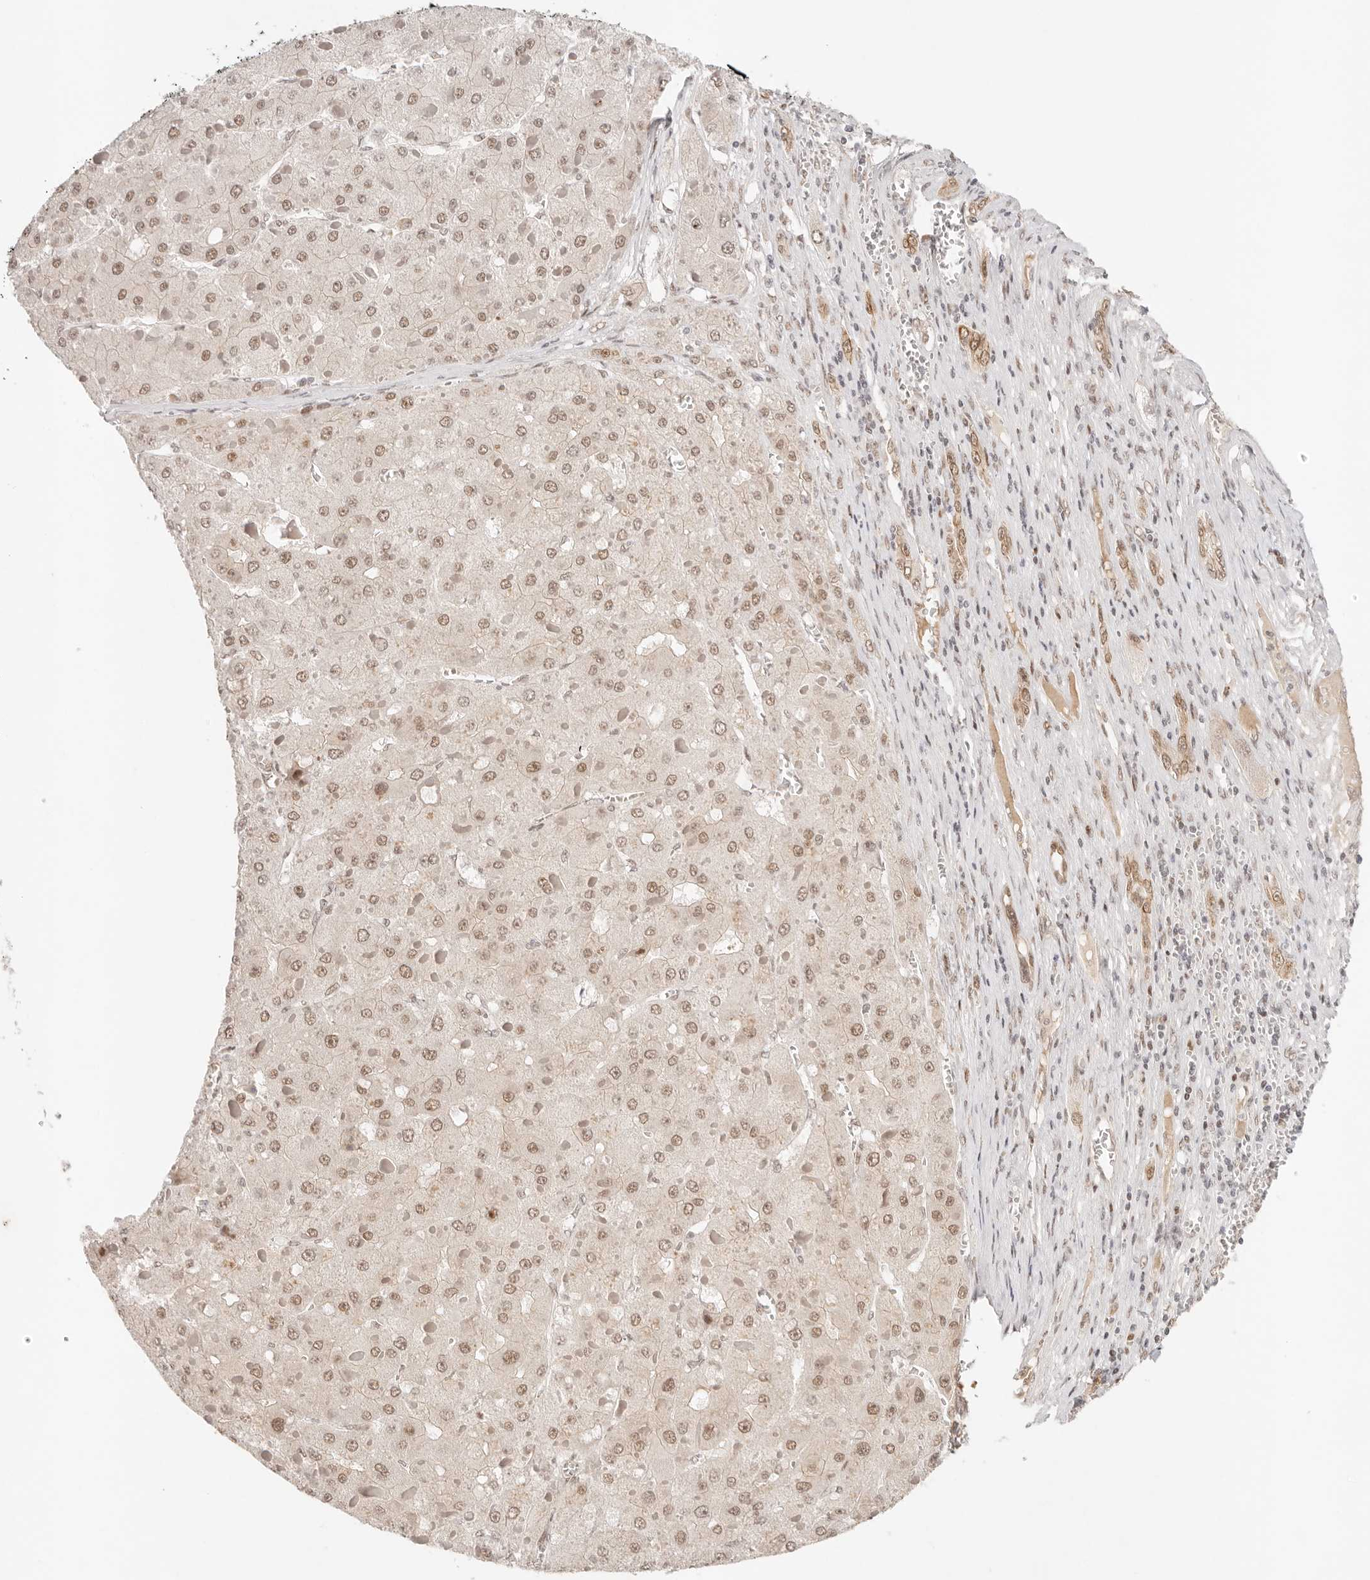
{"staining": {"intensity": "moderate", "quantity": ">75%", "location": "nuclear"}, "tissue": "liver cancer", "cell_type": "Tumor cells", "image_type": "cancer", "snomed": [{"axis": "morphology", "description": "Carcinoma, Hepatocellular, NOS"}, {"axis": "topography", "description": "Liver"}], "caption": "Hepatocellular carcinoma (liver) tissue exhibits moderate nuclear positivity in approximately >75% of tumor cells", "gene": "HOXC5", "patient": {"sex": "female", "age": 73}}